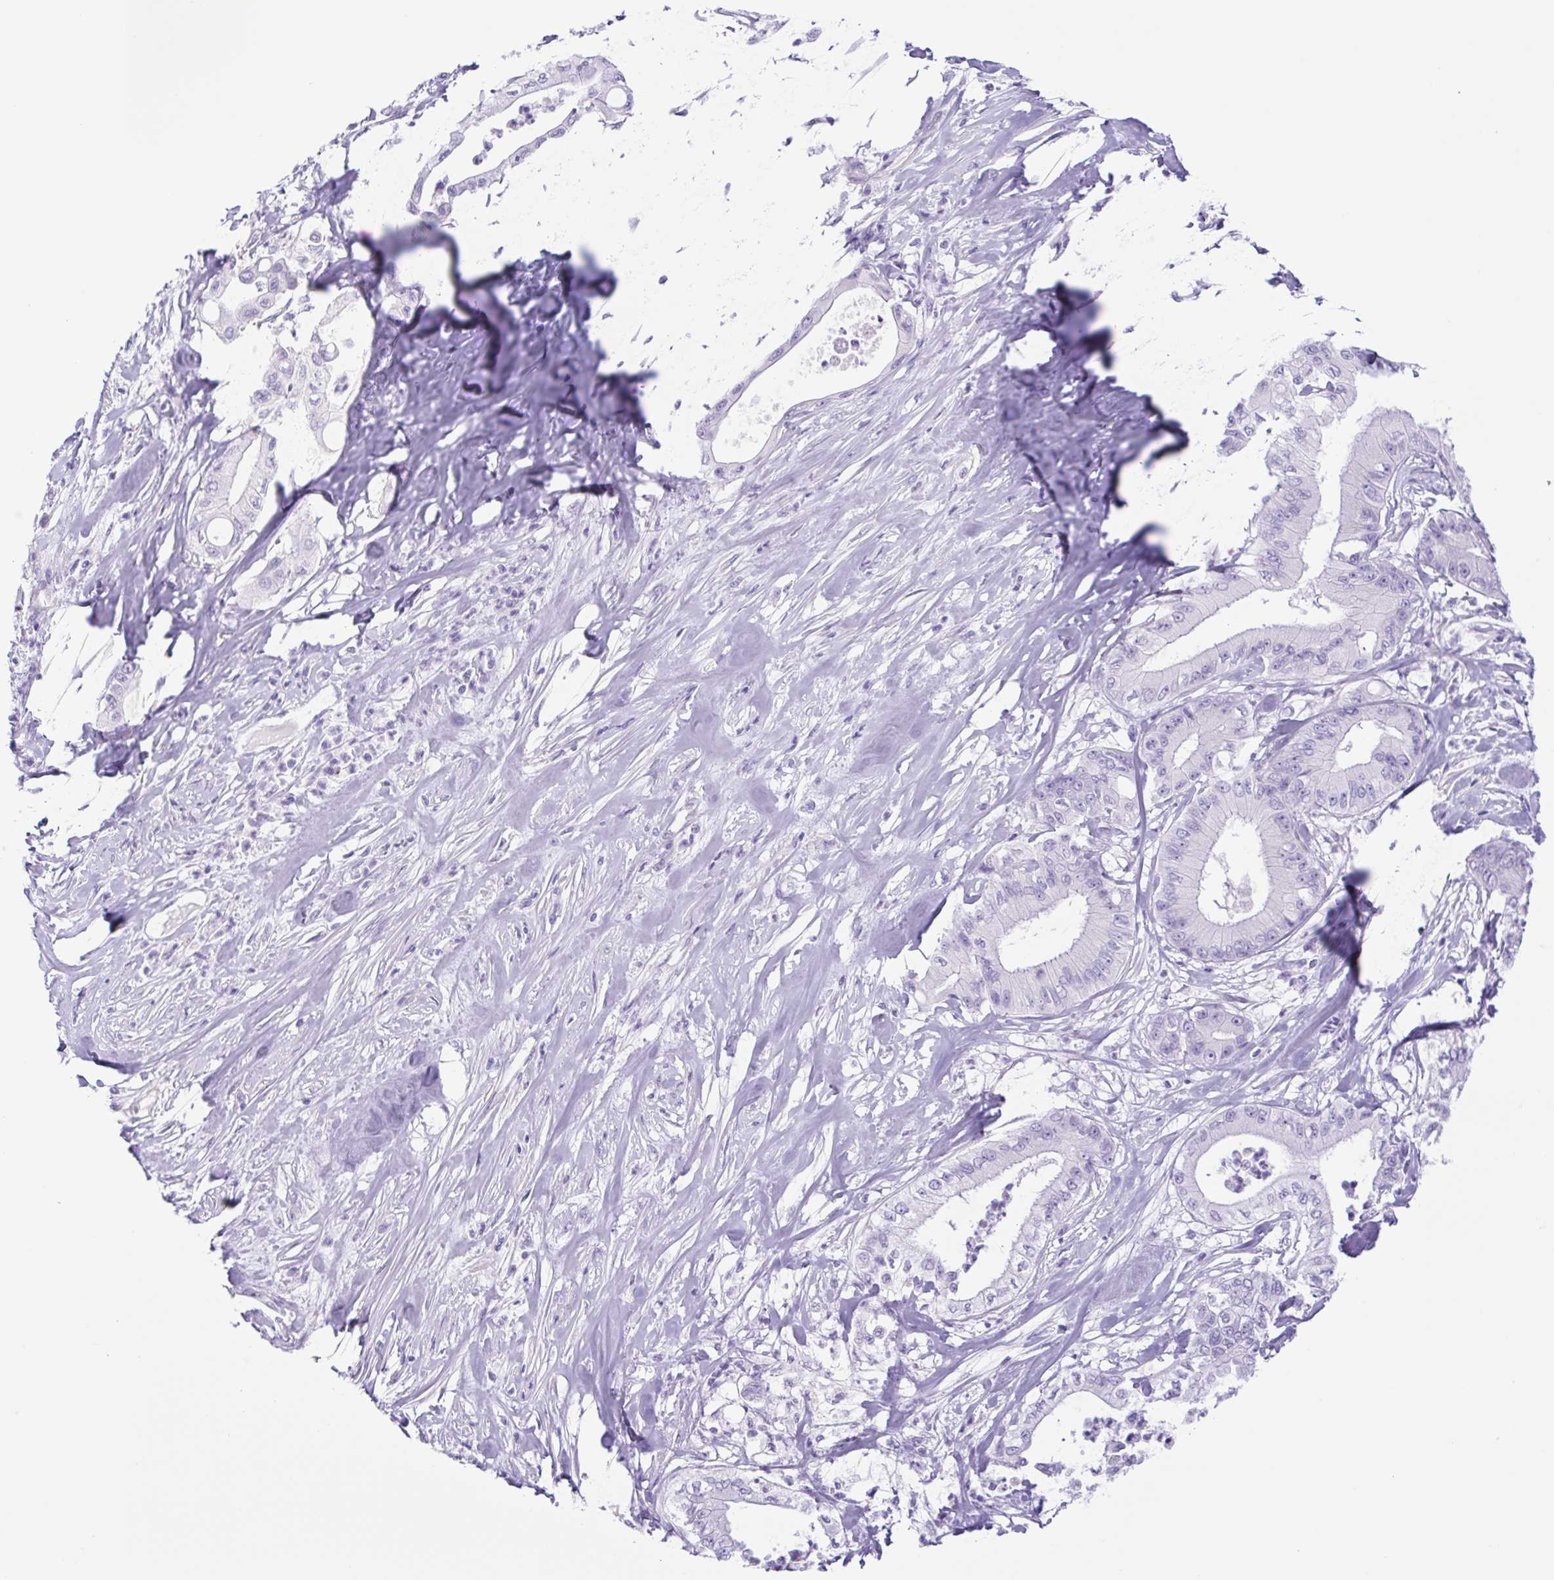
{"staining": {"intensity": "negative", "quantity": "none", "location": "none"}, "tissue": "pancreatic cancer", "cell_type": "Tumor cells", "image_type": "cancer", "snomed": [{"axis": "morphology", "description": "Adenocarcinoma, NOS"}, {"axis": "topography", "description": "Pancreas"}], "caption": "Protein analysis of adenocarcinoma (pancreatic) exhibits no significant staining in tumor cells.", "gene": "CDSN", "patient": {"sex": "male", "age": 71}}